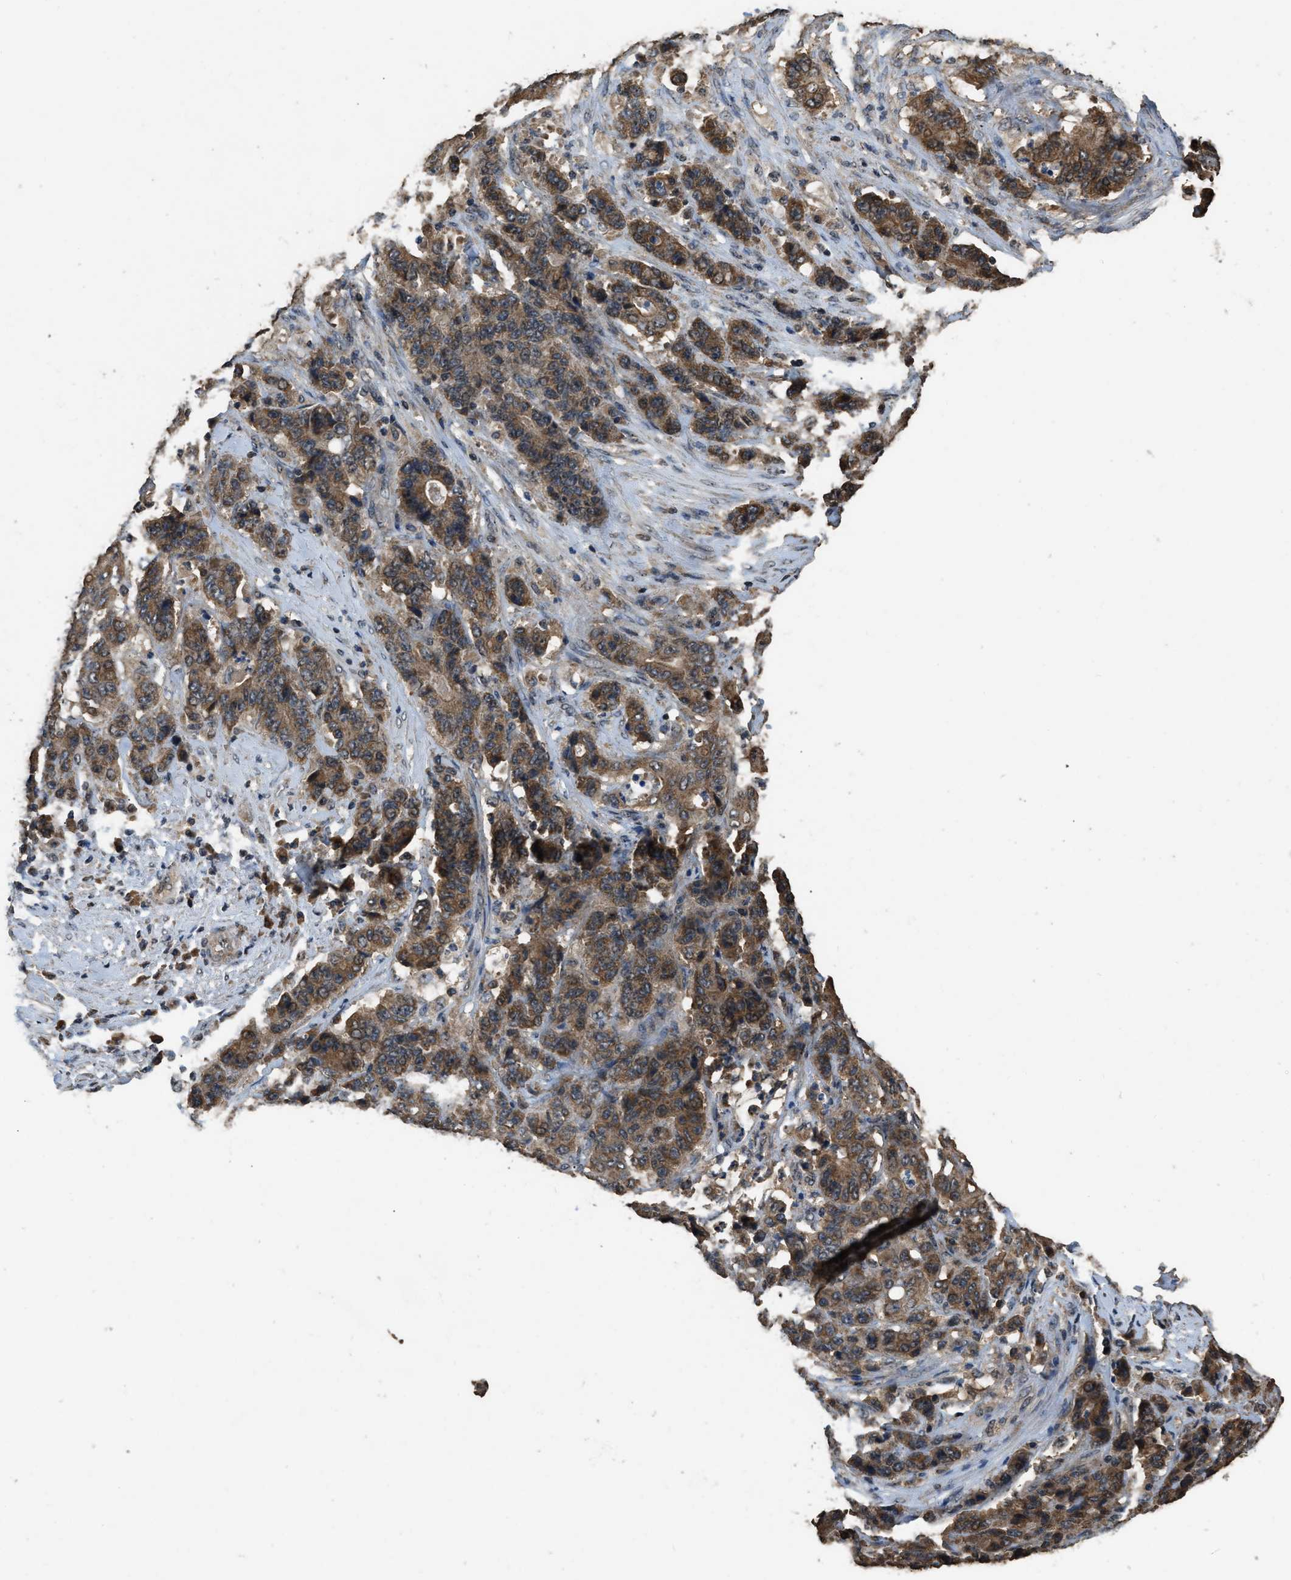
{"staining": {"intensity": "moderate", "quantity": ">75%", "location": "cytoplasmic/membranous"}, "tissue": "stomach cancer", "cell_type": "Tumor cells", "image_type": "cancer", "snomed": [{"axis": "morphology", "description": "Adenocarcinoma, NOS"}, {"axis": "topography", "description": "Stomach"}], "caption": "The immunohistochemical stain highlights moderate cytoplasmic/membranous expression in tumor cells of stomach cancer (adenocarcinoma) tissue.", "gene": "DENND6B", "patient": {"sex": "female", "age": 73}}